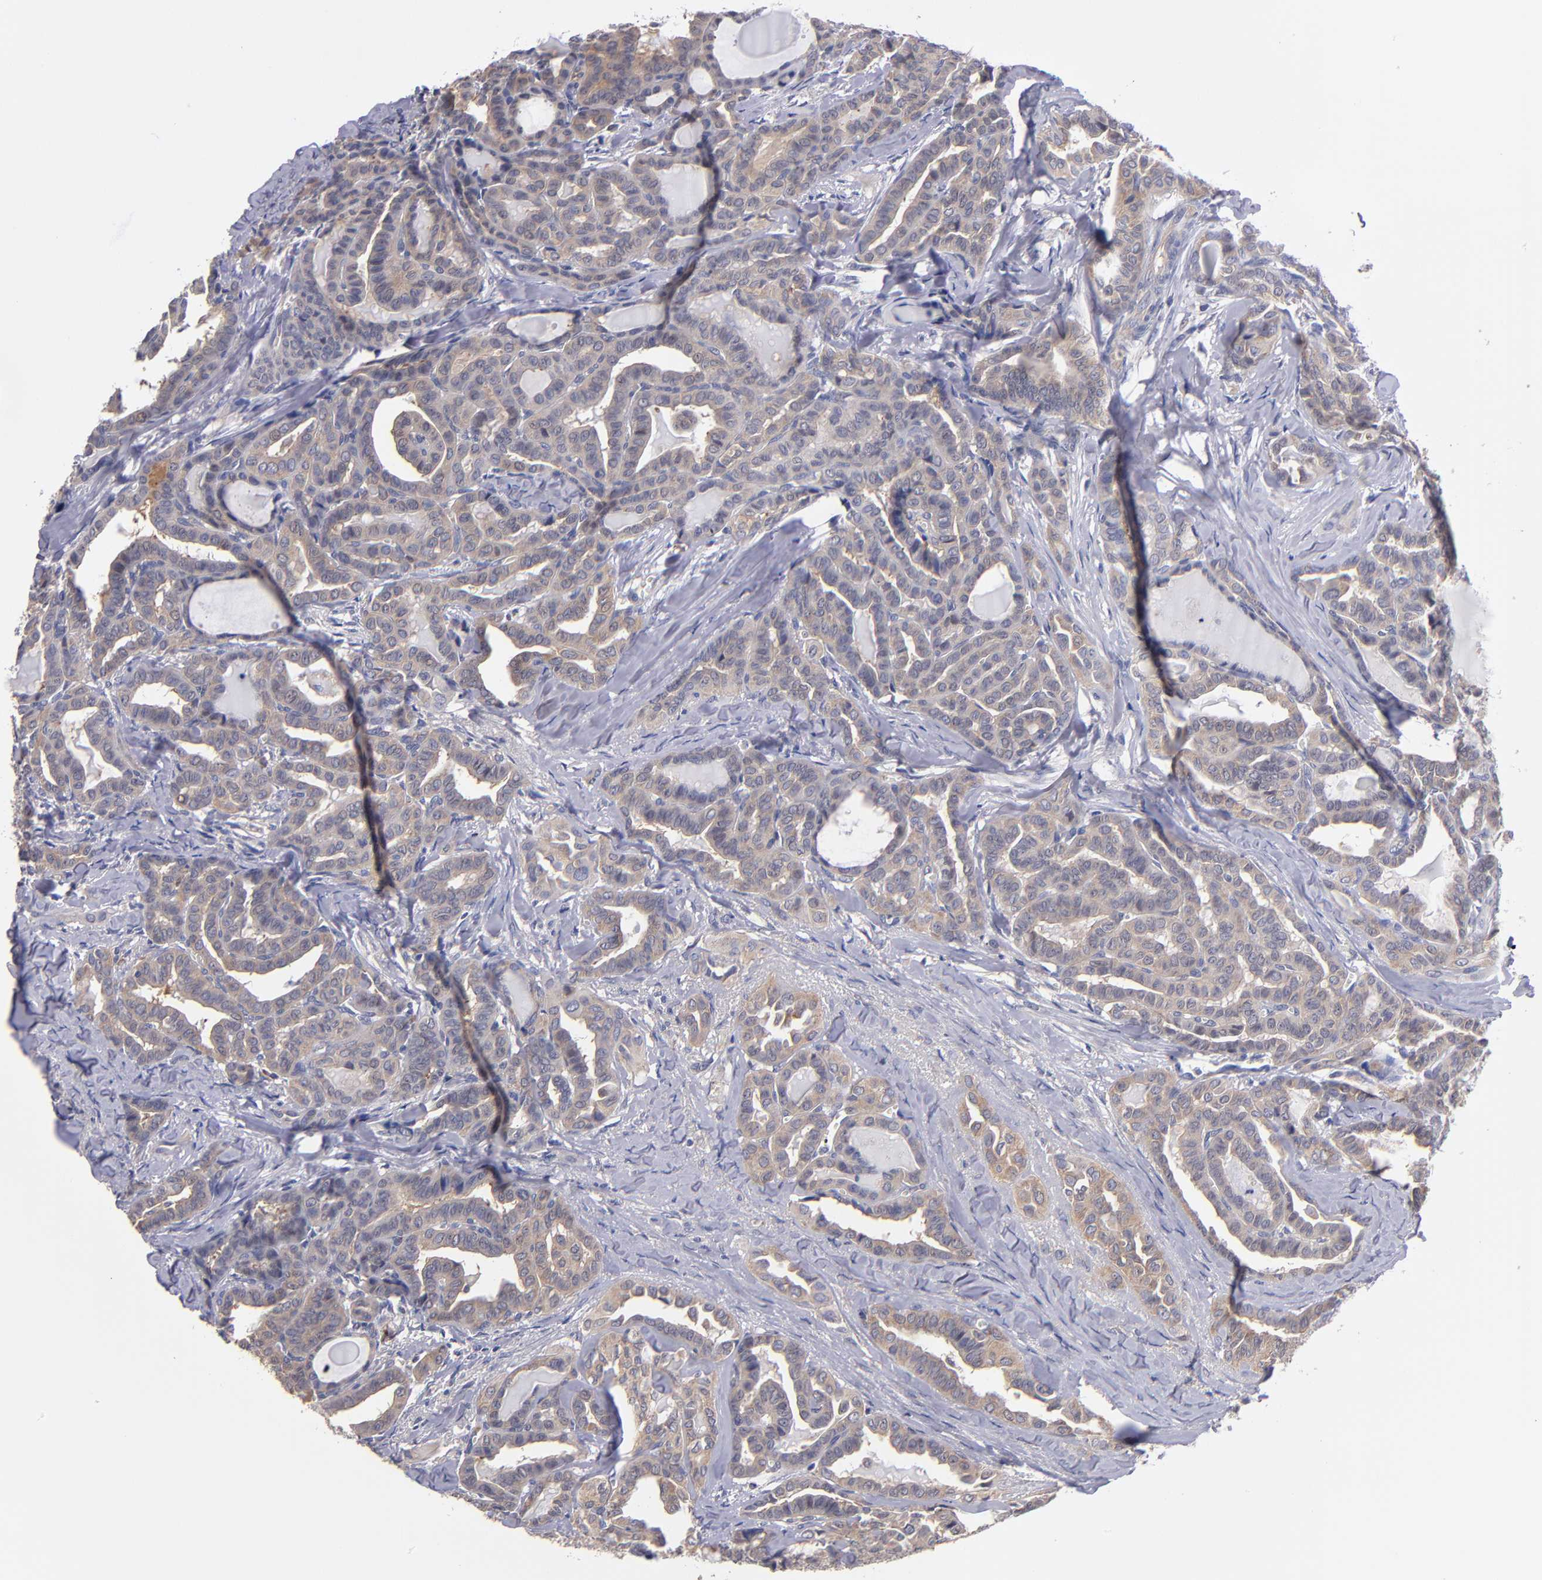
{"staining": {"intensity": "weak", "quantity": ">75%", "location": "cytoplasmic/membranous"}, "tissue": "thyroid cancer", "cell_type": "Tumor cells", "image_type": "cancer", "snomed": [{"axis": "morphology", "description": "Carcinoma, NOS"}, {"axis": "topography", "description": "Thyroid gland"}], "caption": "IHC (DAB) staining of human thyroid cancer (carcinoma) shows weak cytoplasmic/membranous protein expression in approximately >75% of tumor cells. (Stains: DAB in brown, nuclei in blue, Microscopy: brightfield microscopy at high magnification).", "gene": "EIF3L", "patient": {"sex": "female", "age": 91}}